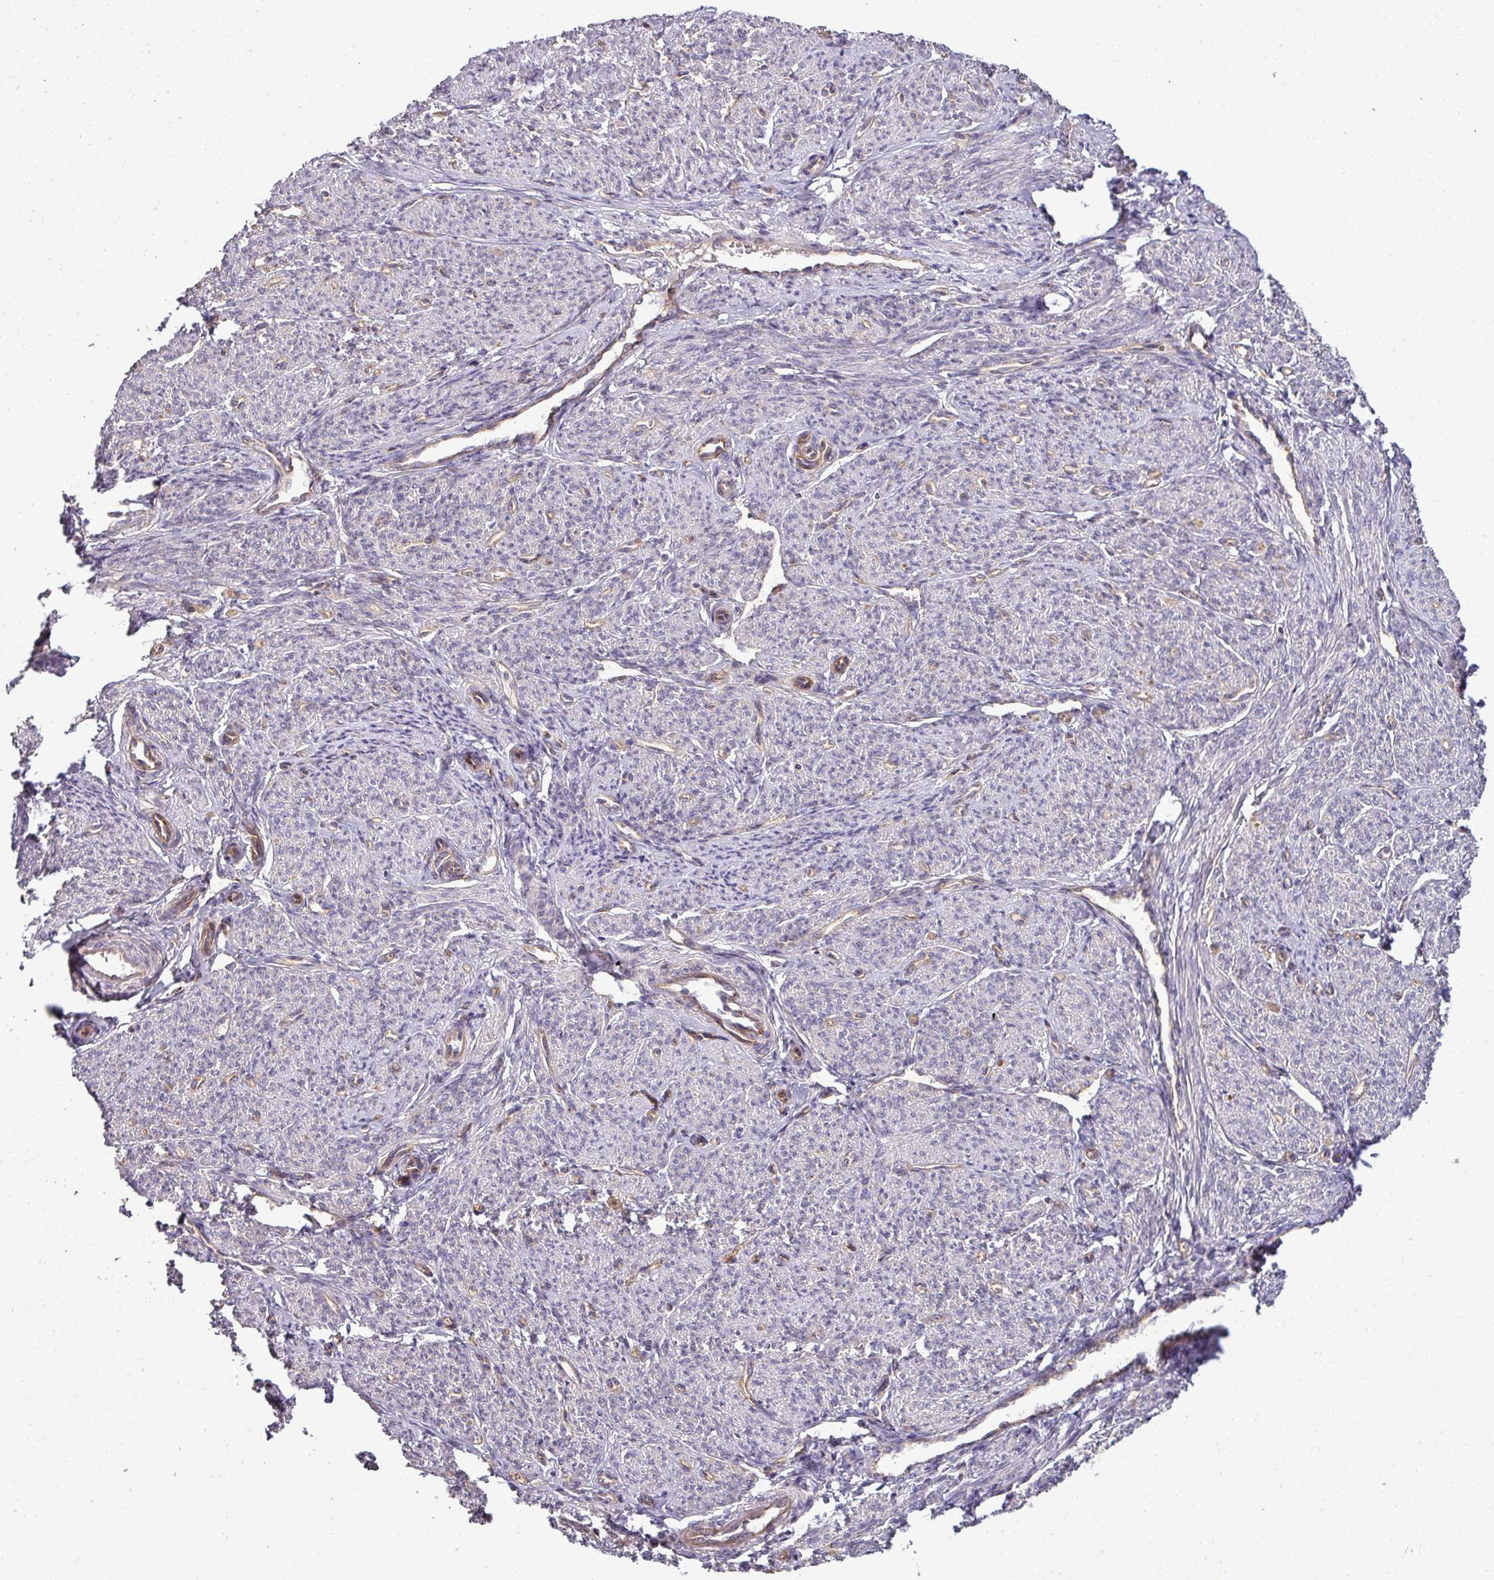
{"staining": {"intensity": "weak", "quantity": "25%-75%", "location": "cytoplasmic/membranous"}, "tissue": "smooth muscle", "cell_type": "Smooth muscle cells", "image_type": "normal", "snomed": [{"axis": "morphology", "description": "Normal tissue, NOS"}, {"axis": "topography", "description": "Smooth muscle"}], "caption": "A high-resolution image shows immunohistochemistry (IHC) staining of normal smooth muscle, which reveals weak cytoplasmic/membranous staining in about 25%-75% of smooth muscle cells.", "gene": "TIMMDC1", "patient": {"sex": "female", "age": 65}}